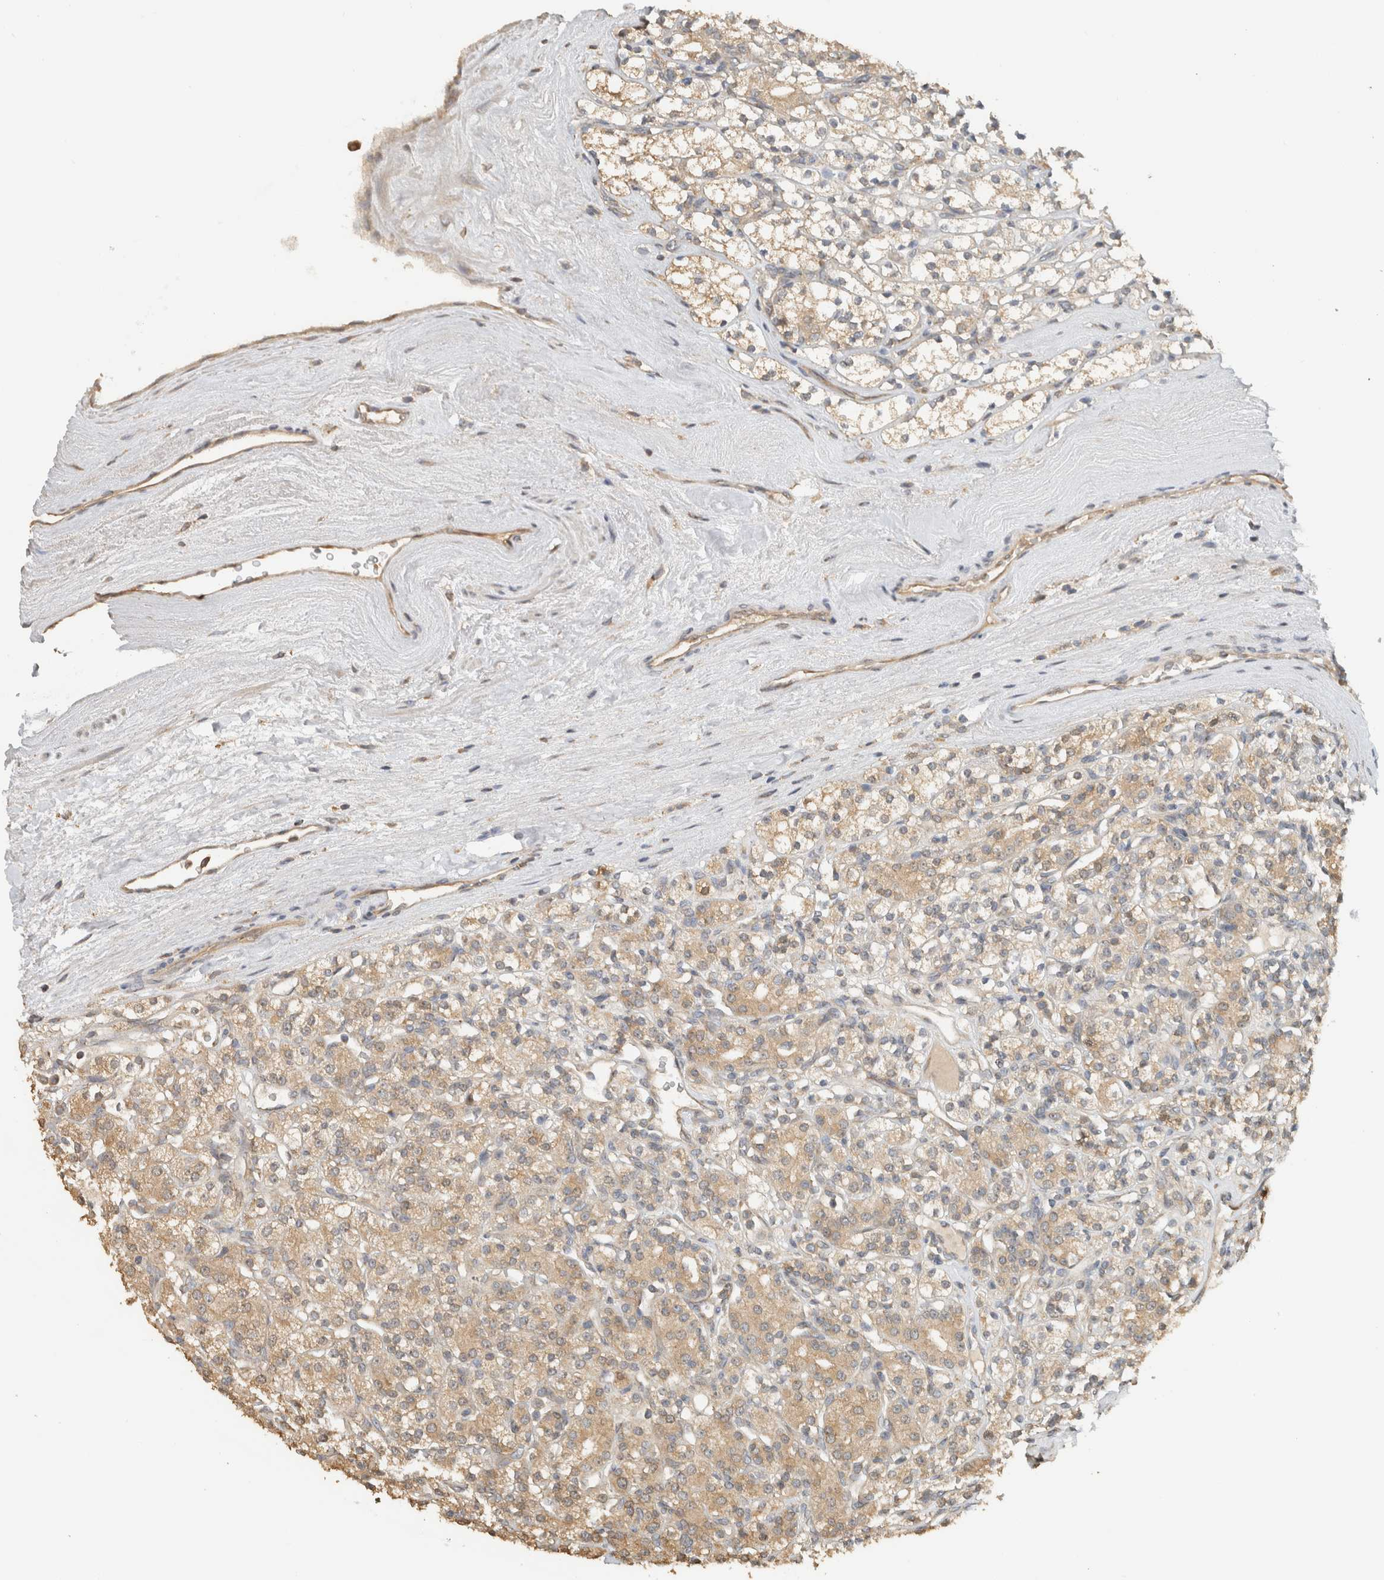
{"staining": {"intensity": "moderate", "quantity": ">75%", "location": "cytoplasmic/membranous"}, "tissue": "renal cancer", "cell_type": "Tumor cells", "image_type": "cancer", "snomed": [{"axis": "morphology", "description": "Adenocarcinoma, NOS"}, {"axis": "topography", "description": "Kidney"}], "caption": "Protein analysis of adenocarcinoma (renal) tissue displays moderate cytoplasmic/membranous positivity in about >75% of tumor cells. (Stains: DAB in brown, nuclei in blue, Microscopy: brightfield microscopy at high magnification).", "gene": "PUM1", "patient": {"sex": "male", "age": 77}}